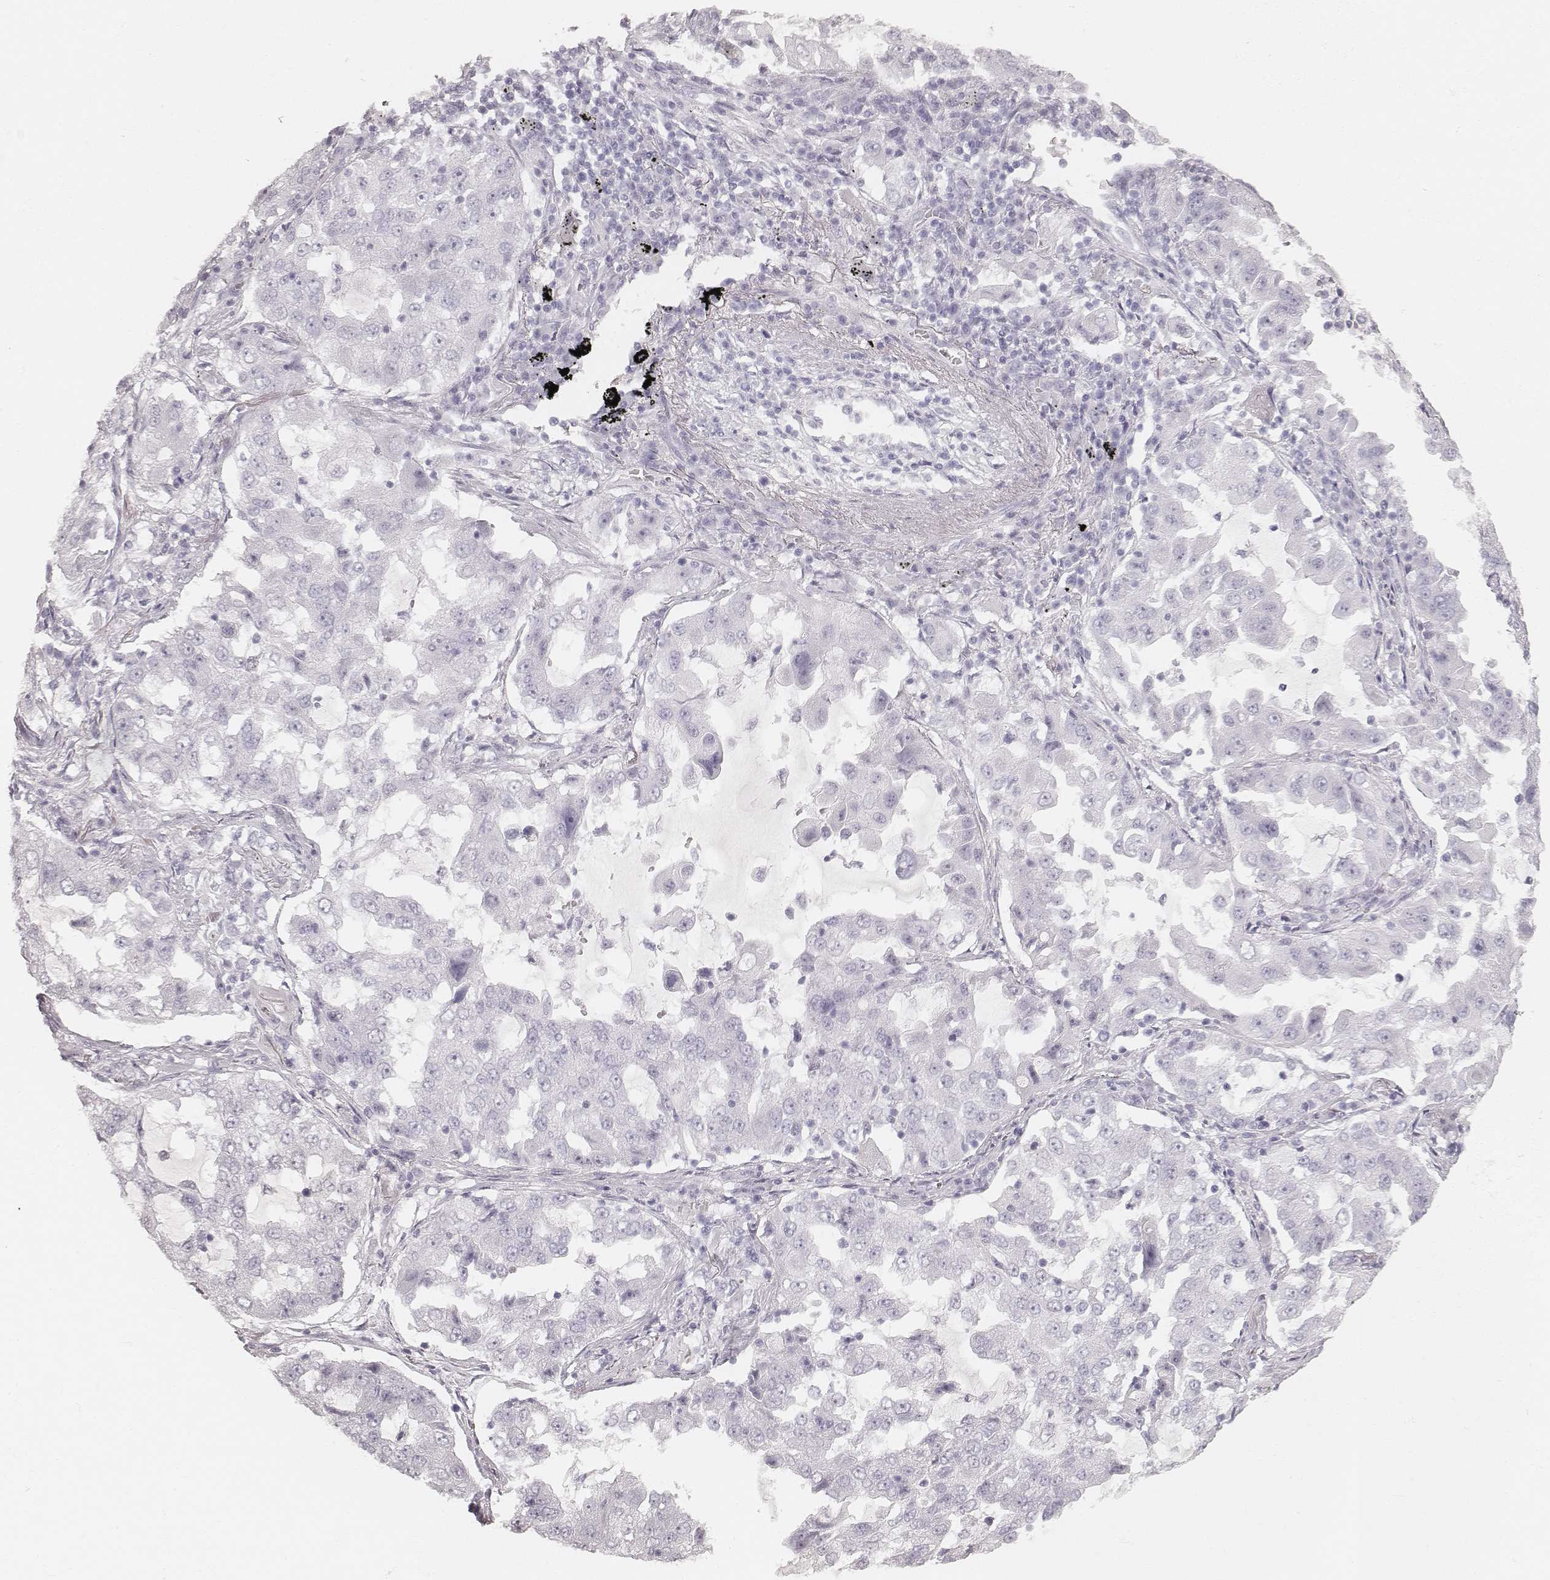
{"staining": {"intensity": "negative", "quantity": "none", "location": "none"}, "tissue": "lung cancer", "cell_type": "Tumor cells", "image_type": "cancer", "snomed": [{"axis": "morphology", "description": "Adenocarcinoma, NOS"}, {"axis": "topography", "description": "Lung"}], "caption": "A photomicrograph of human lung cancer (adenocarcinoma) is negative for staining in tumor cells.", "gene": "KRT34", "patient": {"sex": "female", "age": 61}}